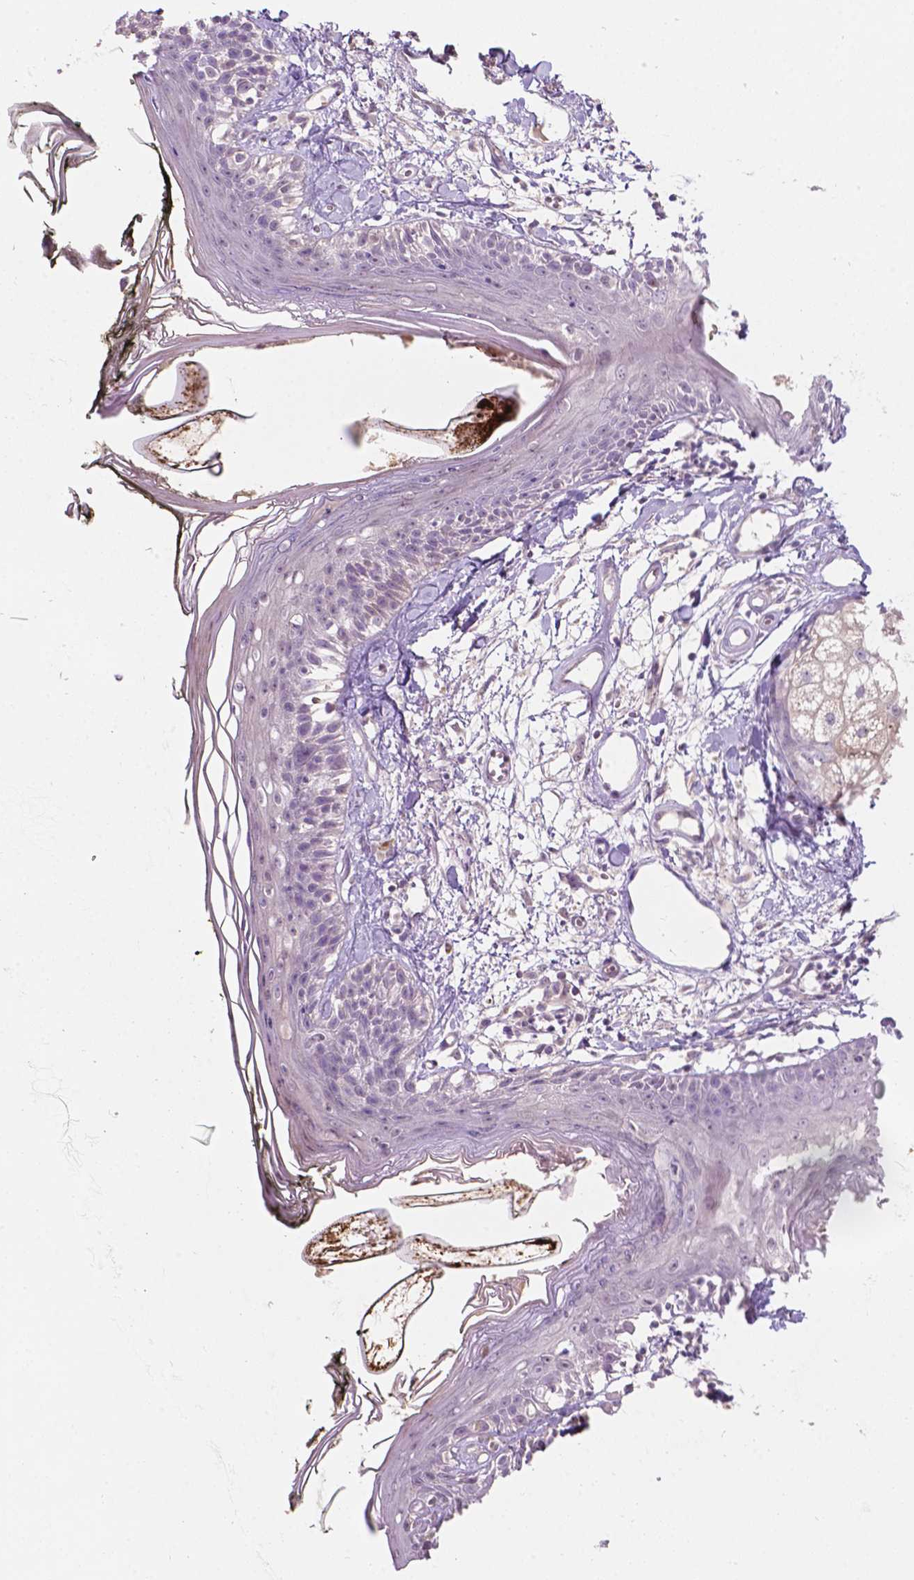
{"staining": {"intensity": "negative", "quantity": "none", "location": "none"}, "tissue": "skin", "cell_type": "Fibroblasts", "image_type": "normal", "snomed": [{"axis": "morphology", "description": "Normal tissue, NOS"}, {"axis": "topography", "description": "Skin"}], "caption": "The photomicrograph exhibits no staining of fibroblasts in unremarkable skin. (DAB (3,3'-diaminobenzidine) IHC with hematoxylin counter stain).", "gene": "TM6SF2", "patient": {"sex": "male", "age": 76}}